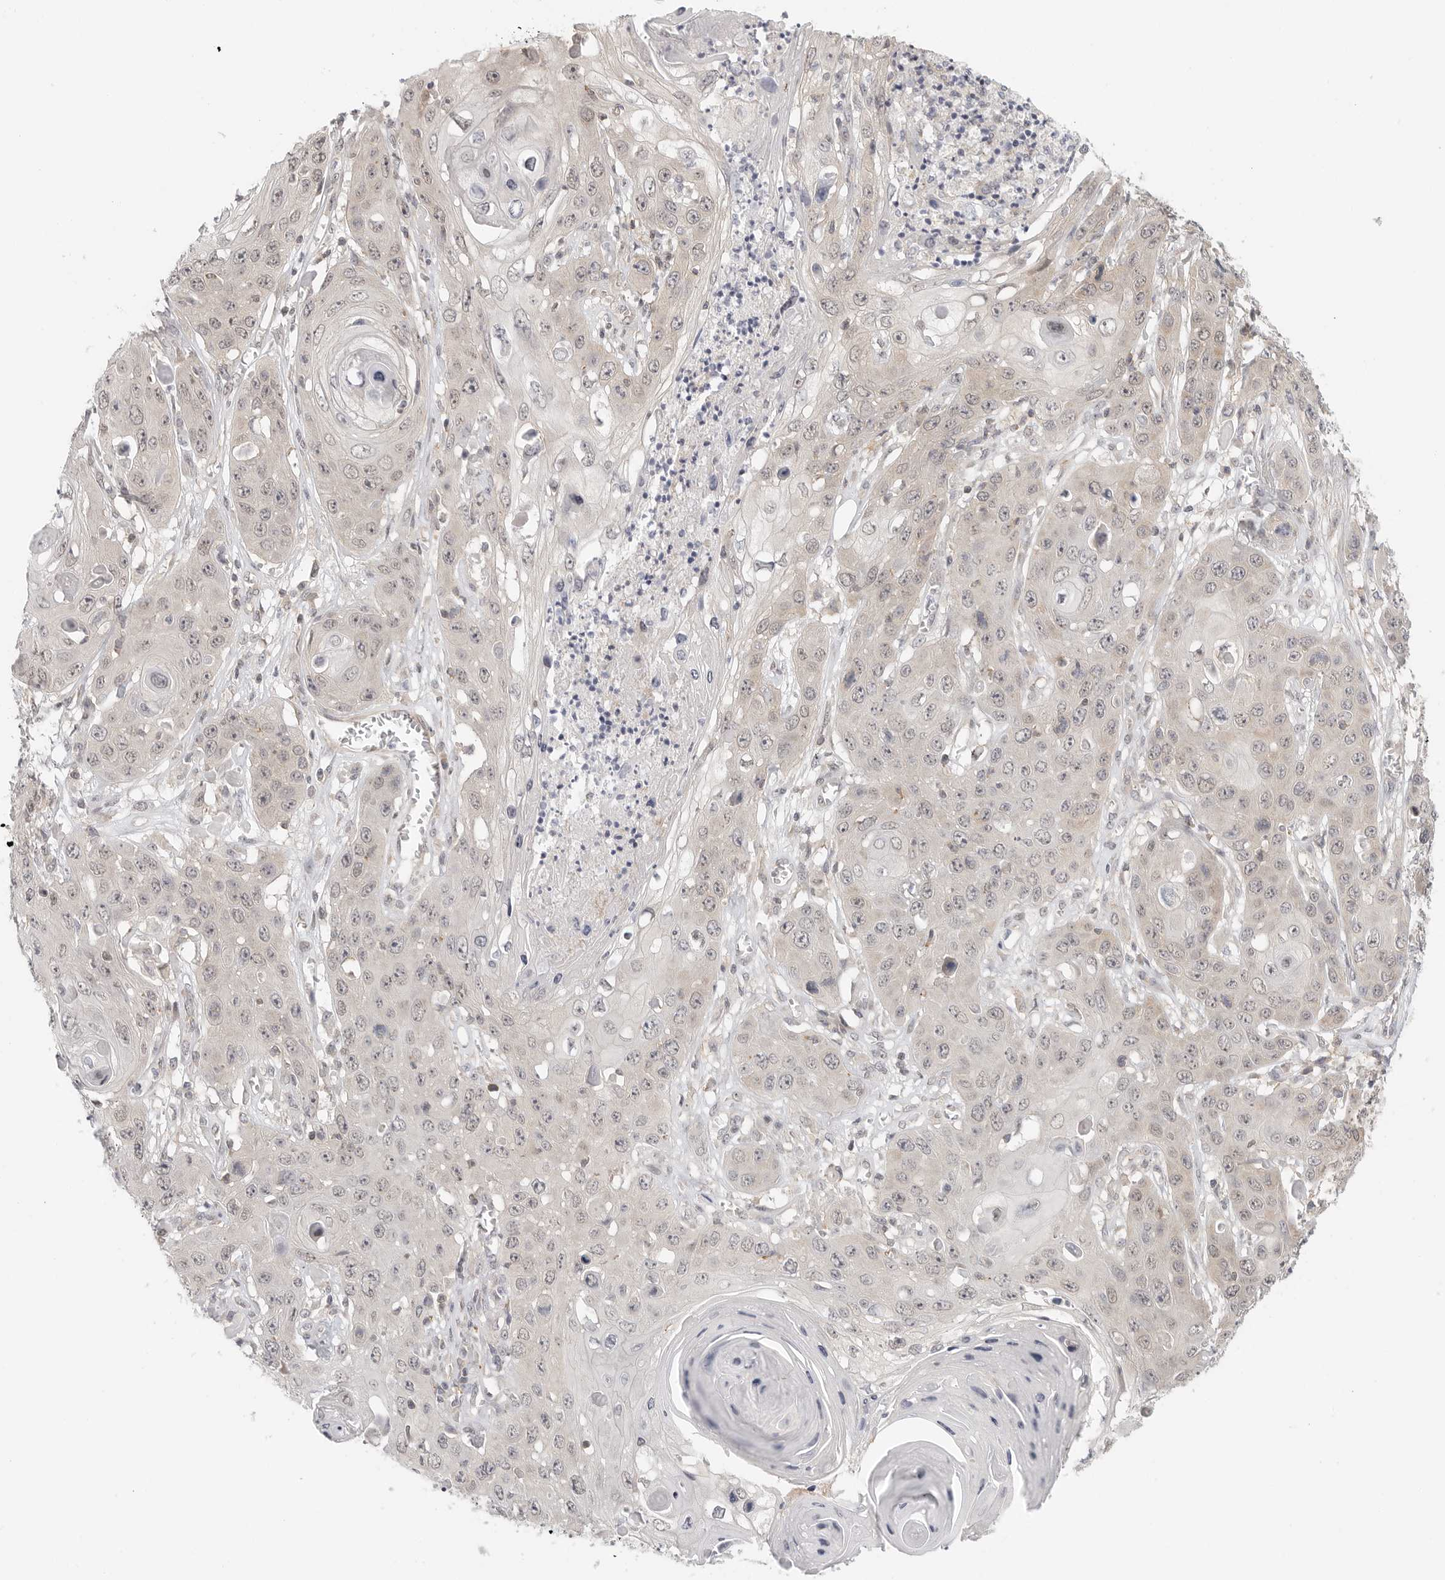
{"staining": {"intensity": "weak", "quantity": "25%-75%", "location": "nuclear"}, "tissue": "skin cancer", "cell_type": "Tumor cells", "image_type": "cancer", "snomed": [{"axis": "morphology", "description": "Squamous cell carcinoma, NOS"}, {"axis": "topography", "description": "Skin"}], "caption": "Human squamous cell carcinoma (skin) stained with a brown dye shows weak nuclear positive positivity in approximately 25%-75% of tumor cells.", "gene": "HDAC6", "patient": {"sex": "male", "age": 55}}